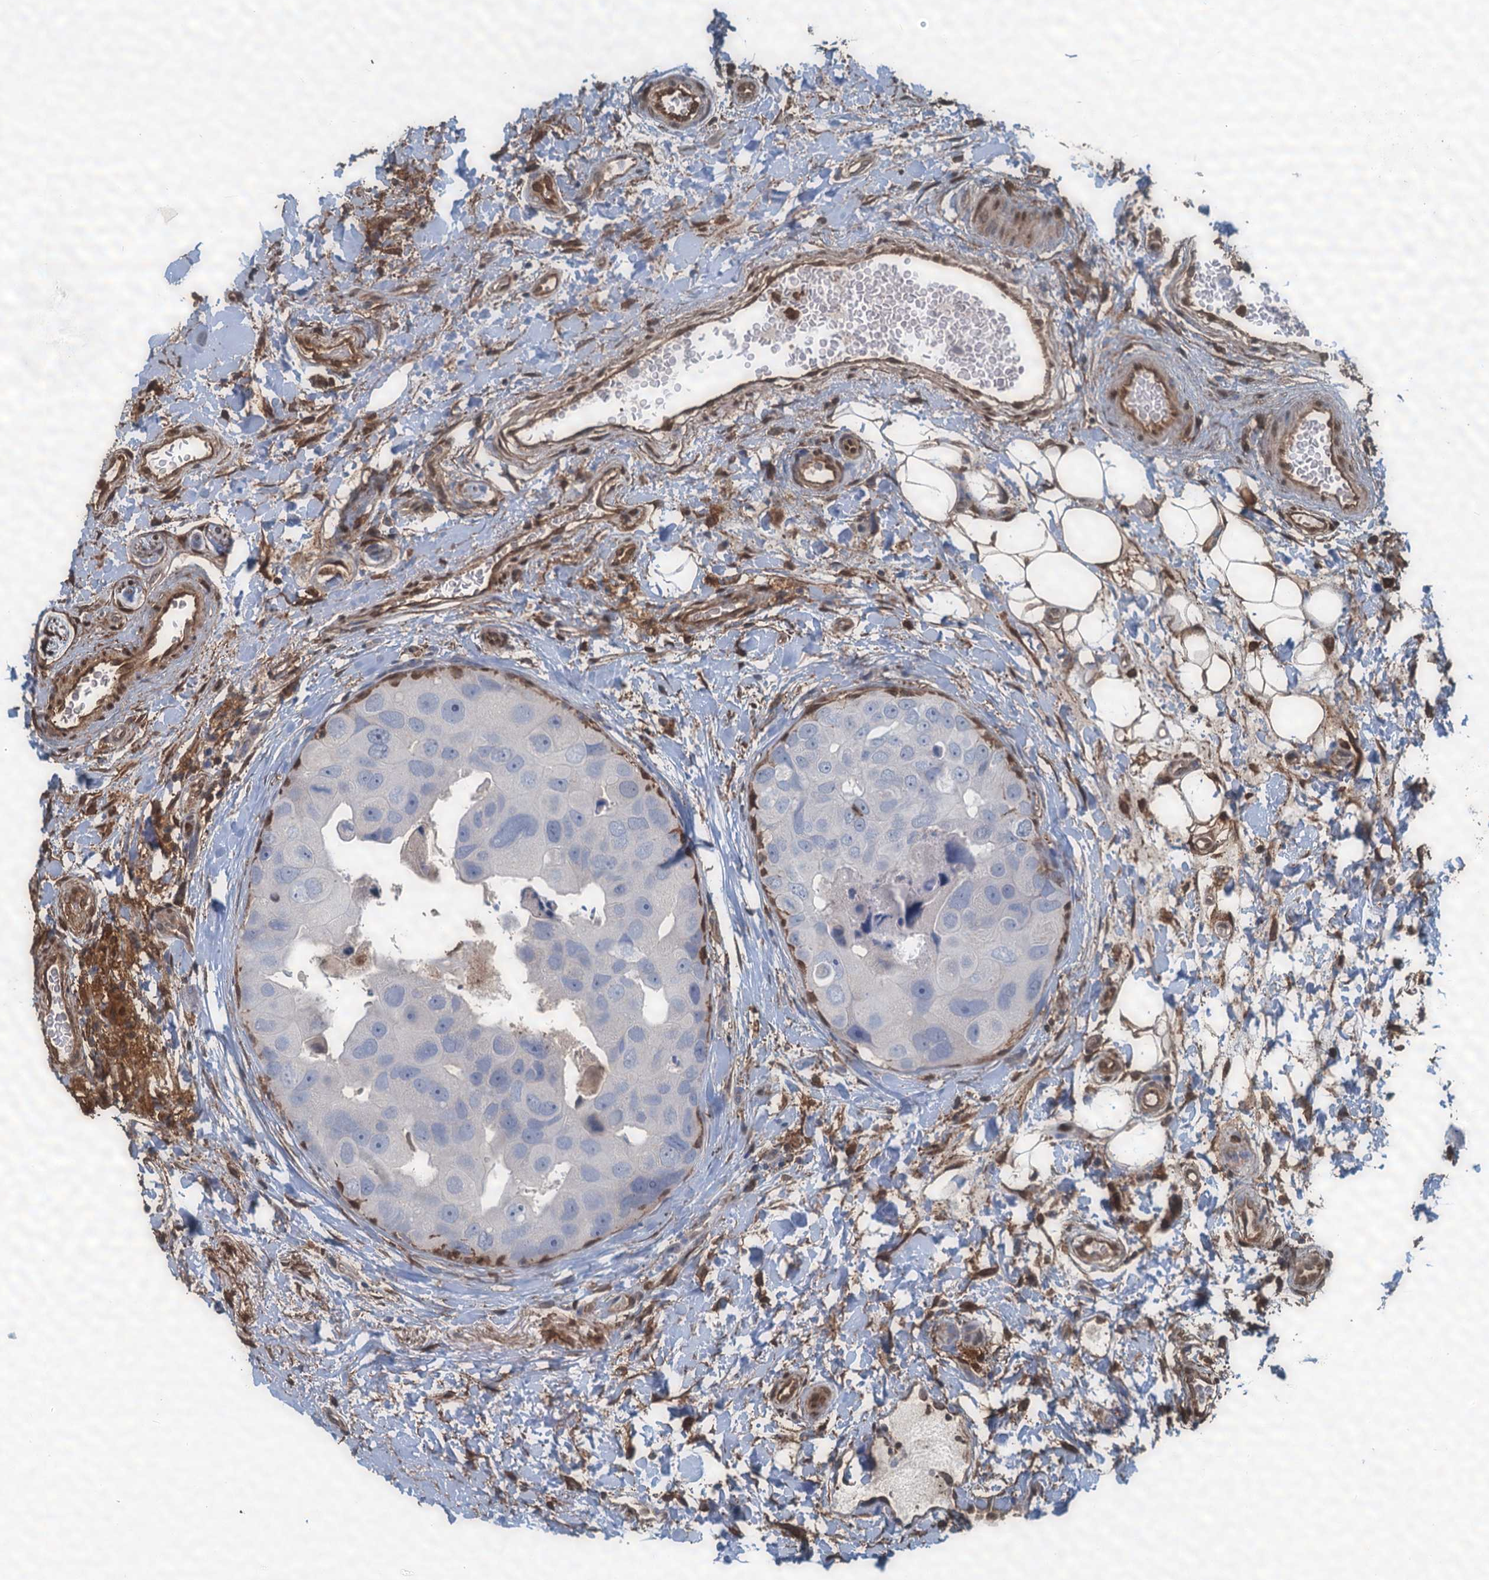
{"staining": {"intensity": "negative", "quantity": "none", "location": "none"}, "tissue": "breast cancer", "cell_type": "Tumor cells", "image_type": "cancer", "snomed": [{"axis": "morphology", "description": "Normal tissue, NOS"}, {"axis": "morphology", "description": "Duct carcinoma"}, {"axis": "topography", "description": "Breast"}], "caption": "There is no significant staining in tumor cells of breast cancer. (Stains: DAB (3,3'-diaminobenzidine) IHC with hematoxylin counter stain, Microscopy: brightfield microscopy at high magnification).", "gene": "S100A6", "patient": {"sex": "female", "age": 62}}